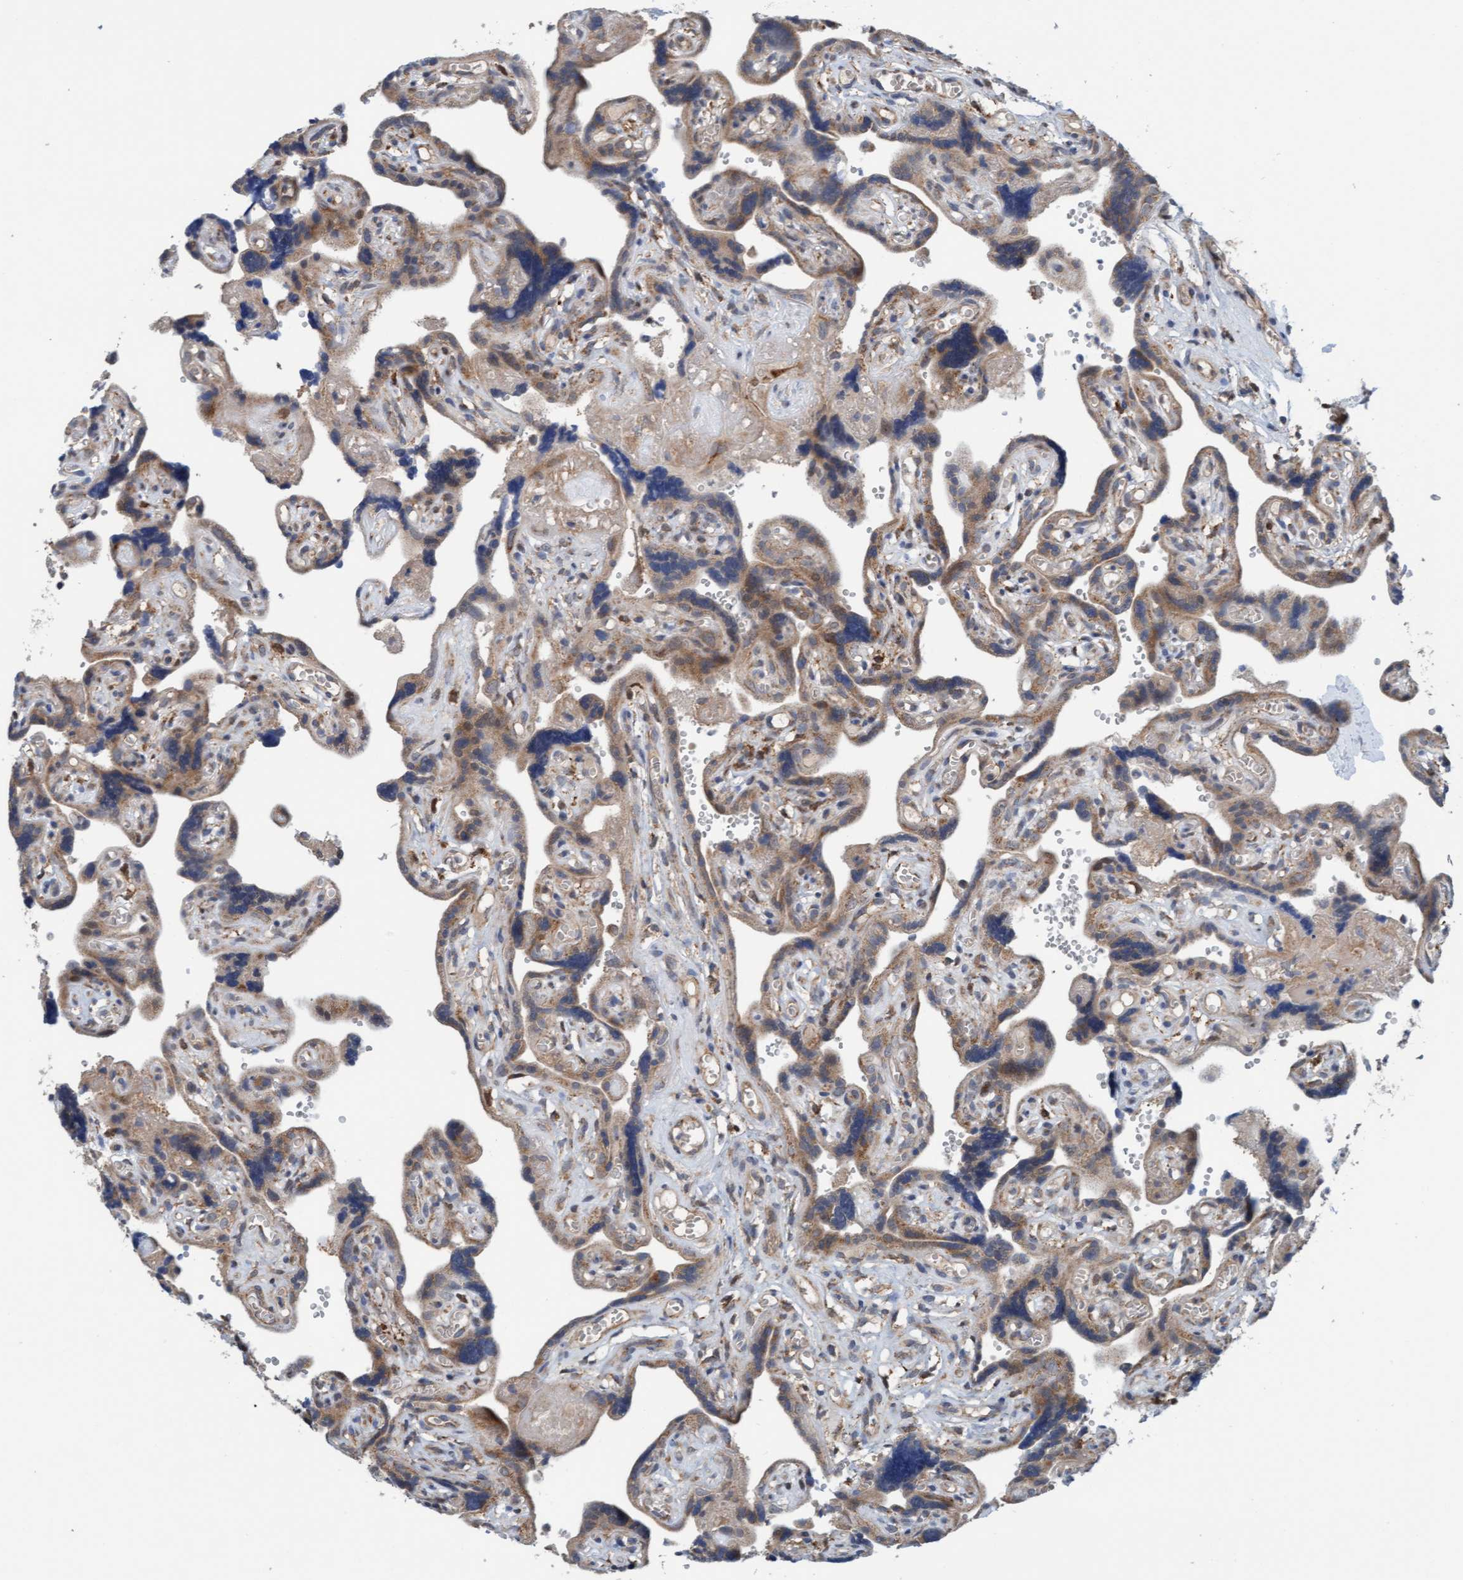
{"staining": {"intensity": "moderate", "quantity": ">75%", "location": "cytoplasmic/membranous"}, "tissue": "placenta", "cell_type": "Decidual cells", "image_type": "normal", "snomed": [{"axis": "morphology", "description": "Normal tissue, NOS"}, {"axis": "topography", "description": "Placenta"}], "caption": "This image exhibits immunohistochemistry (IHC) staining of unremarkable placenta, with medium moderate cytoplasmic/membranous expression in approximately >75% of decidual cells.", "gene": "ZNF566", "patient": {"sex": "female", "age": 30}}